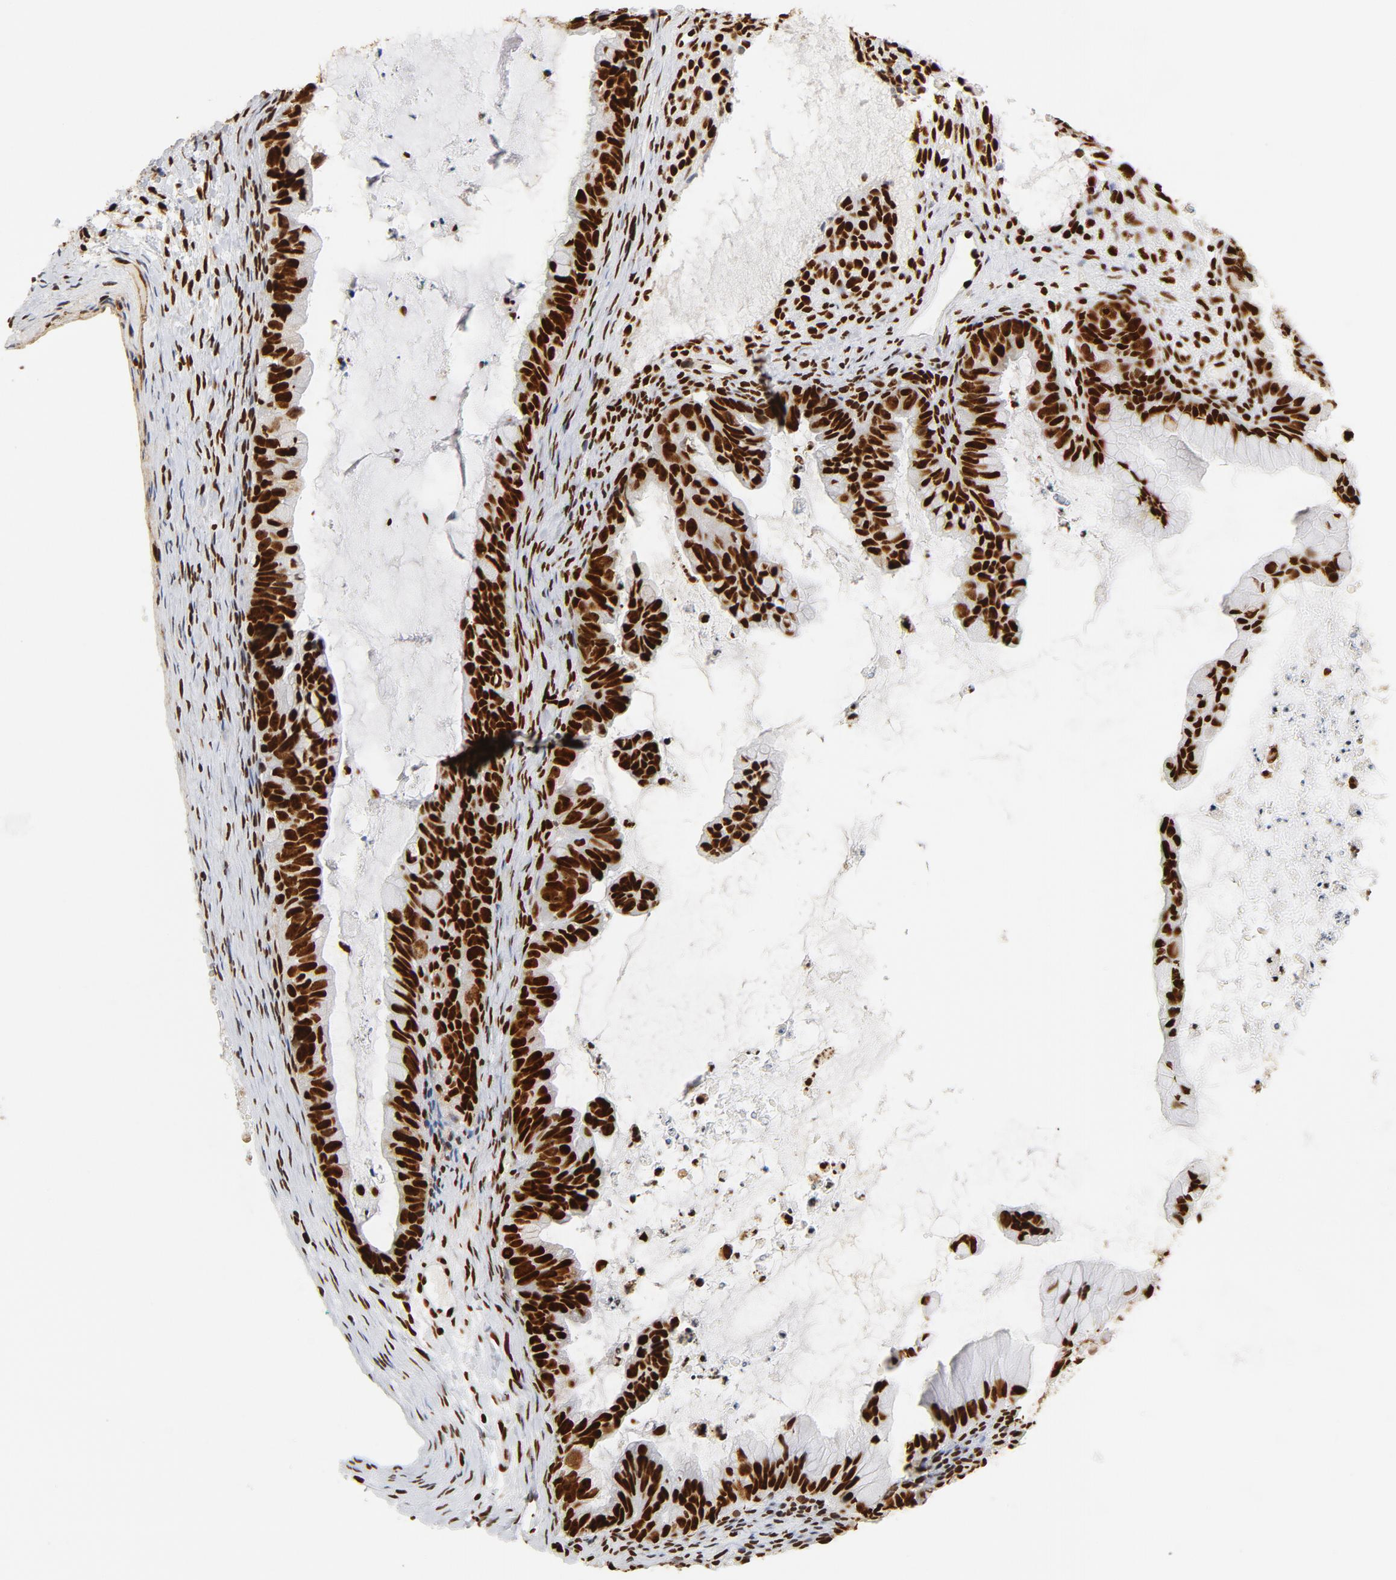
{"staining": {"intensity": "strong", "quantity": ">75%", "location": "cytoplasmic/membranous,nuclear"}, "tissue": "ovarian cancer", "cell_type": "Tumor cells", "image_type": "cancer", "snomed": [{"axis": "morphology", "description": "Cystadenocarcinoma, mucinous, NOS"}, {"axis": "topography", "description": "Ovary"}], "caption": "This is an image of immunohistochemistry staining of ovarian mucinous cystadenocarcinoma, which shows strong positivity in the cytoplasmic/membranous and nuclear of tumor cells.", "gene": "XRCC6", "patient": {"sex": "female", "age": 36}}